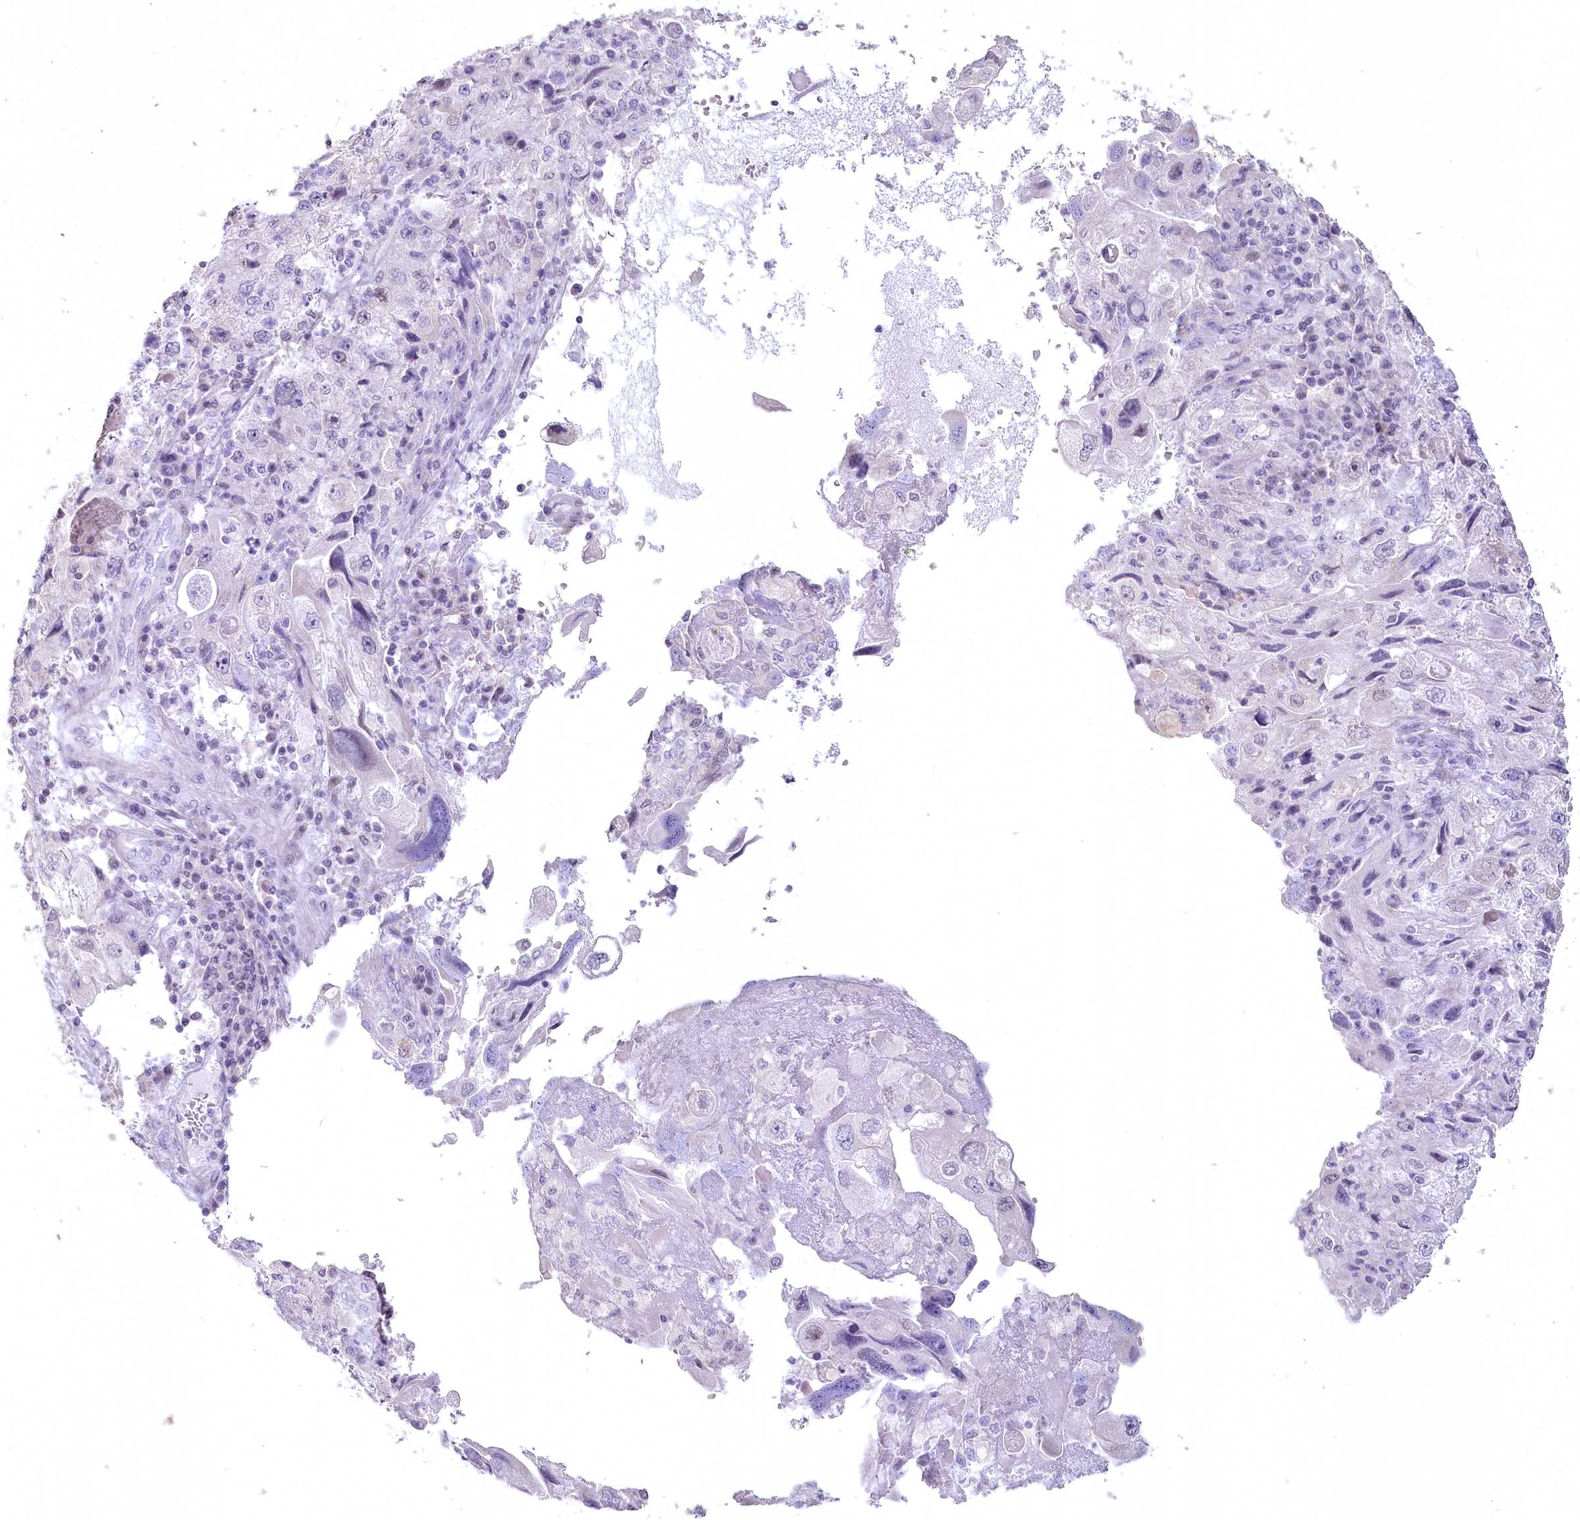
{"staining": {"intensity": "negative", "quantity": "none", "location": "none"}, "tissue": "endometrial cancer", "cell_type": "Tumor cells", "image_type": "cancer", "snomed": [{"axis": "morphology", "description": "Adenocarcinoma, NOS"}, {"axis": "topography", "description": "Endometrium"}], "caption": "Human endometrial adenocarcinoma stained for a protein using immunohistochemistry (IHC) displays no staining in tumor cells.", "gene": "USP11", "patient": {"sex": "female", "age": 49}}